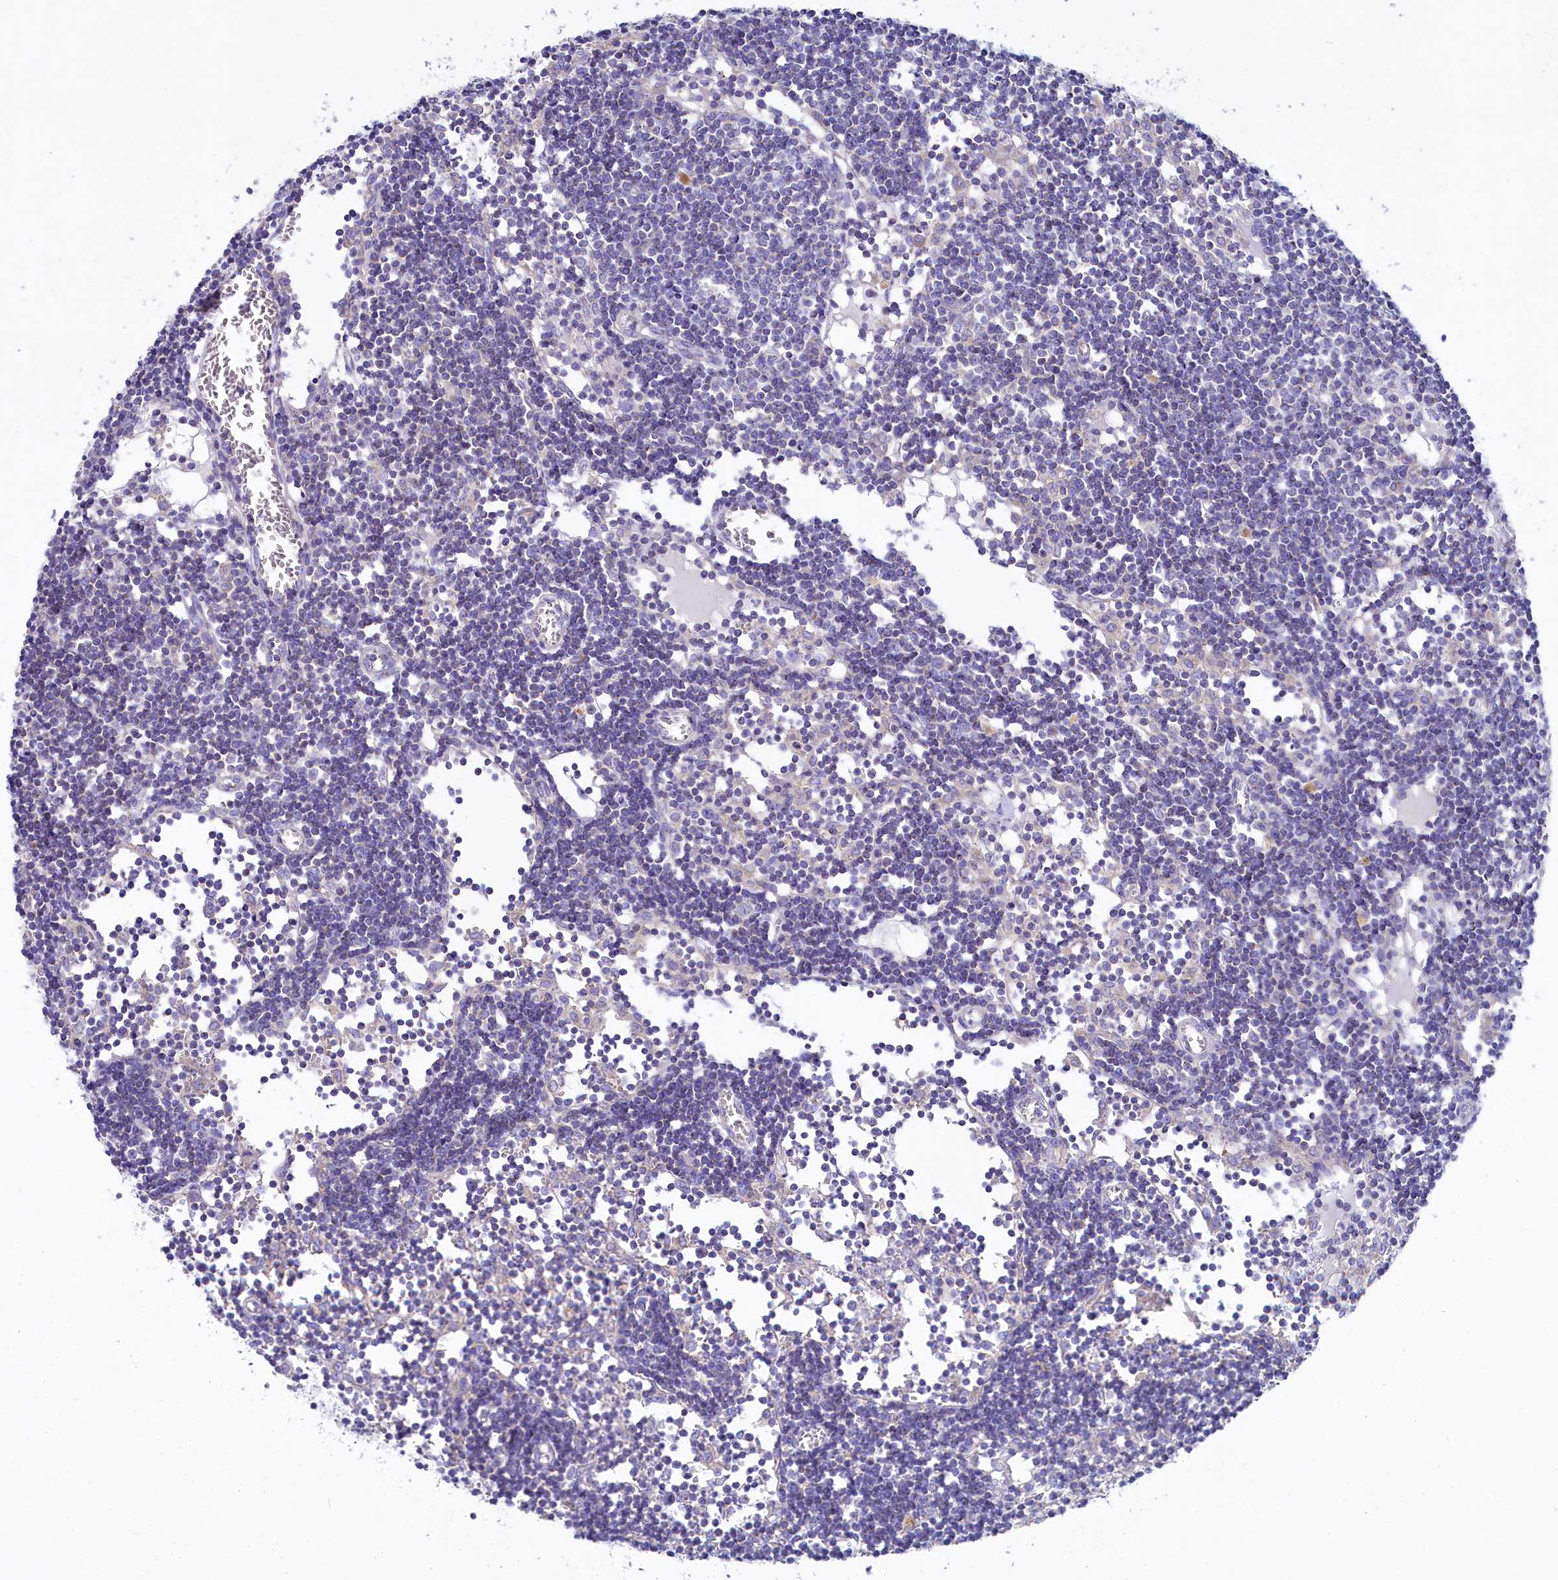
{"staining": {"intensity": "moderate", "quantity": "<25%", "location": "cytoplasmic/membranous"}, "tissue": "lymph node", "cell_type": "Germinal center cells", "image_type": "normal", "snomed": [{"axis": "morphology", "description": "Normal tissue, NOS"}, {"axis": "topography", "description": "Lymph node"}], "caption": "Moderate cytoplasmic/membranous protein expression is seen in about <25% of germinal center cells in lymph node.", "gene": "VPS26B", "patient": {"sex": "female", "age": 11}}